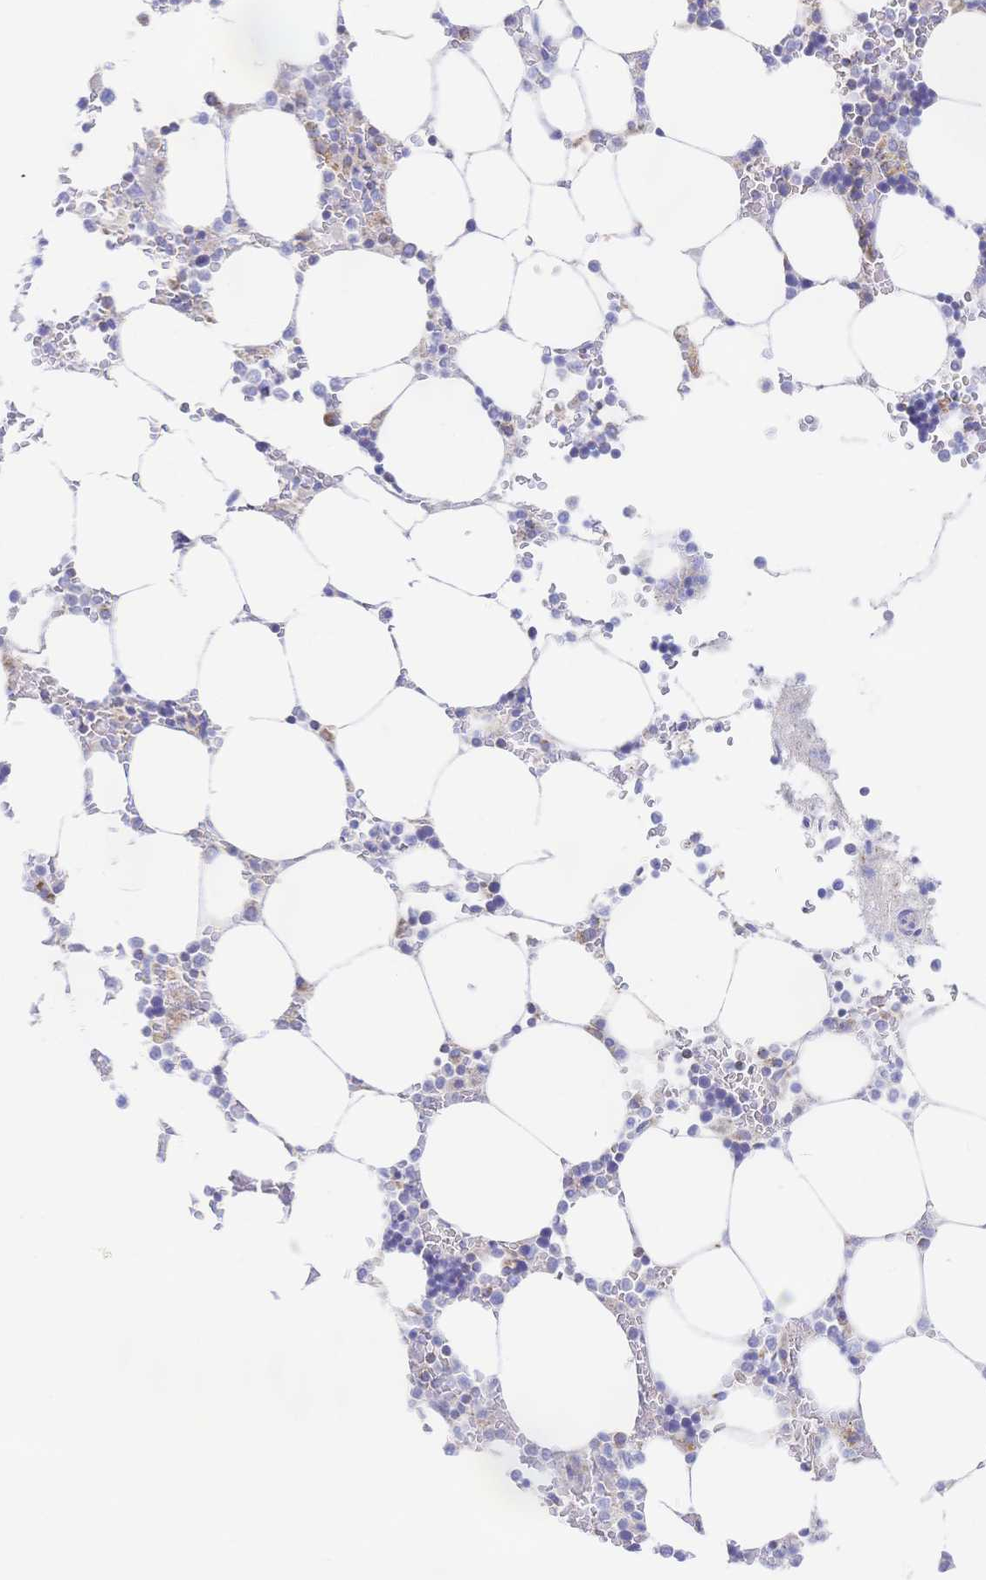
{"staining": {"intensity": "negative", "quantity": "none", "location": "none"}, "tissue": "bone marrow", "cell_type": "Hematopoietic cells", "image_type": "normal", "snomed": [{"axis": "morphology", "description": "Normal tissue, NOS"}, {"axis": "topography", "description": "Bone marrow"}], "caption": "A micrograph of bone marrow stained for a protein exhibits no brown staining in hematopoietic cells.", "gene": "SYNGR4", "patient": {"sex": "male", "age": 64}}